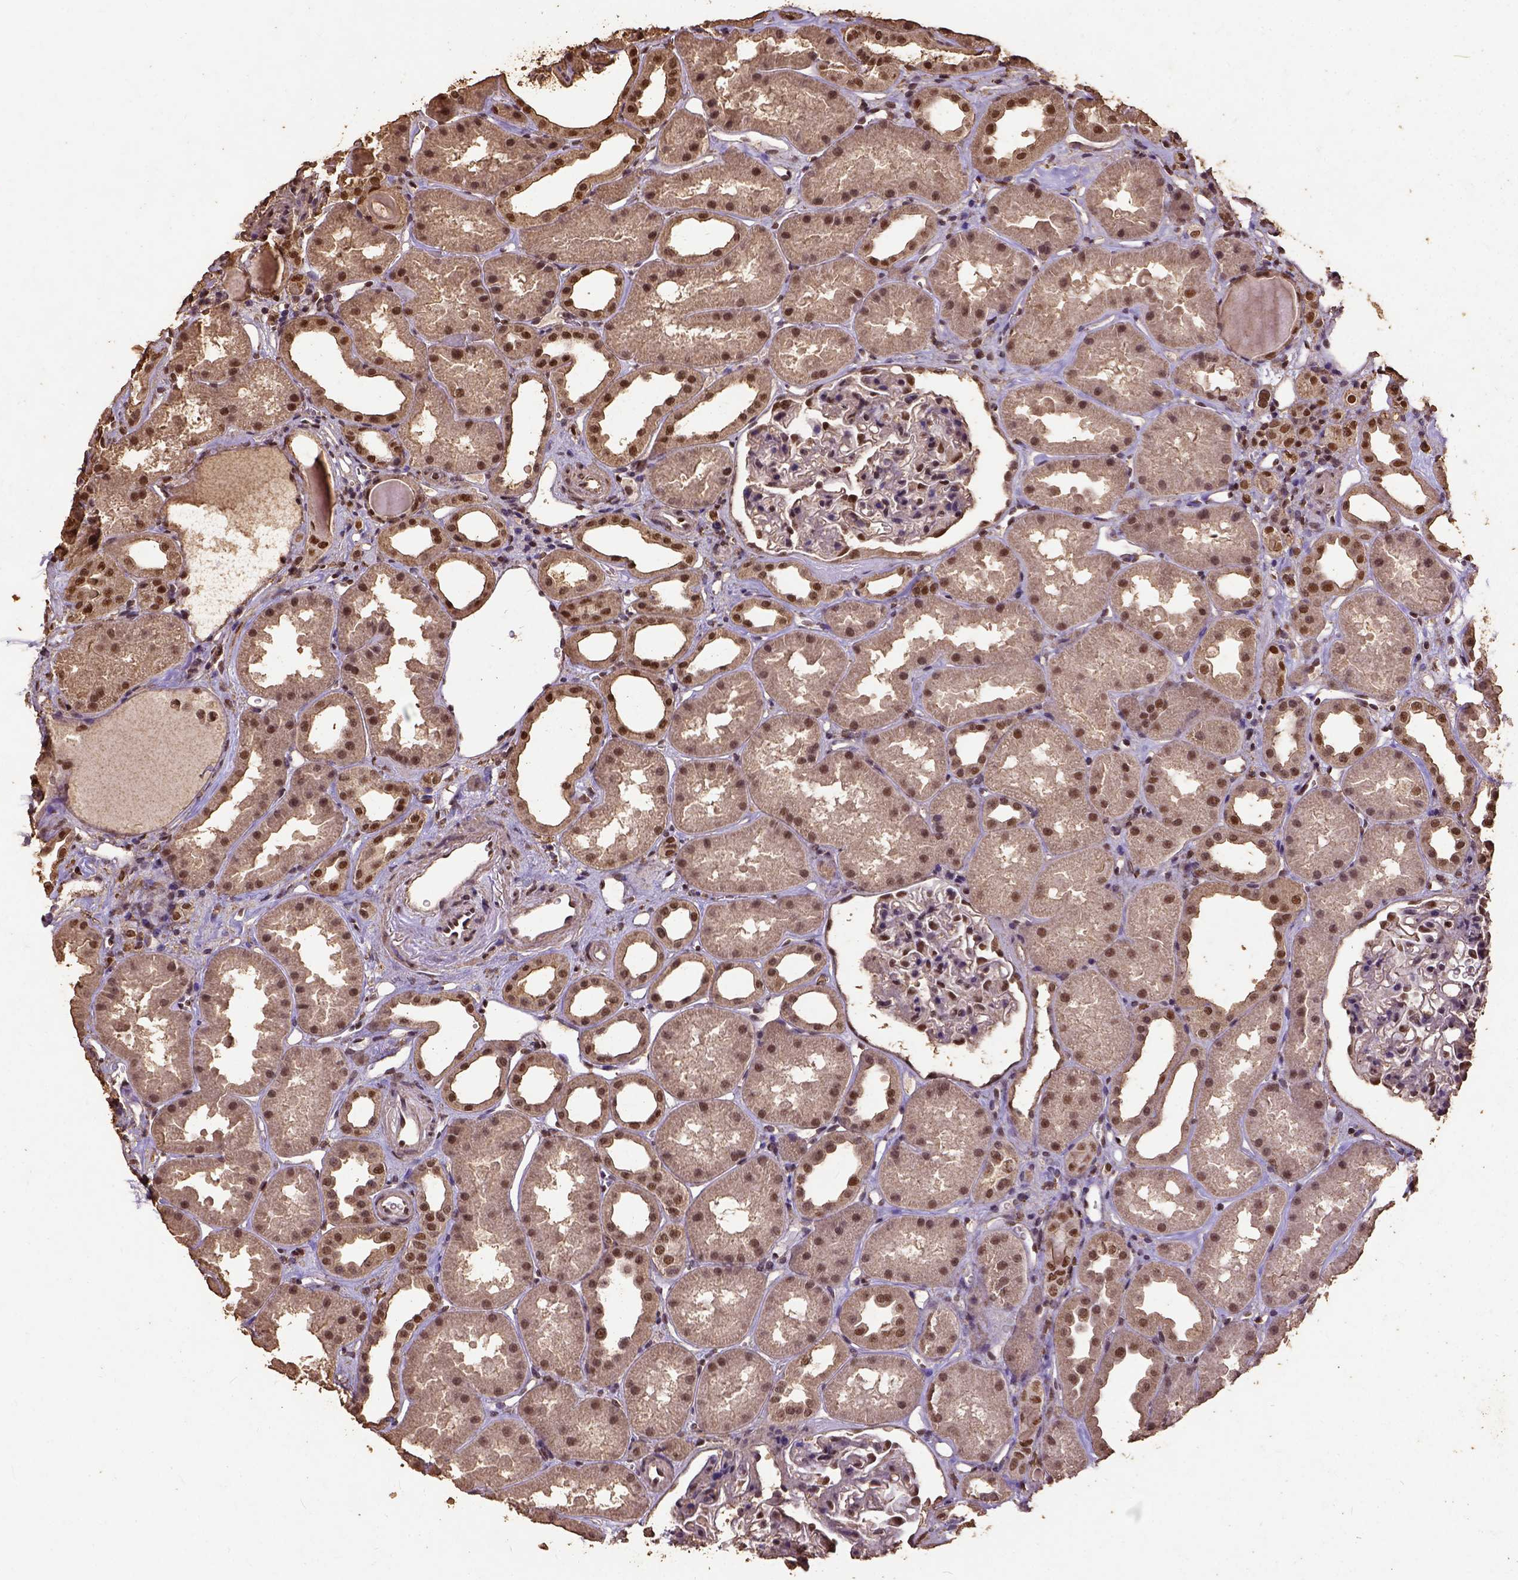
{"staining": {"intensity": "strong", "quantity": "25%-75%", "location": "nuclear"}, "tissue": "kidney", "cell_type": "Cells in glomeruli", "image_type": "normal", "snomed": [{"axis": "morphology", "description": "Normal tissue, NOS"}, {"axis": "topography", "description": "Kidney"}], "caption": "Immunohistochemistry (IHC) micrograph of normal kidney stained for a protein (brown), which exhibits high levels of strong nuclear staining in approximately 25%-75% of cells in glomeruli.", "gene": "NACC1", "patient": {"sex": "male", "age": 61}}